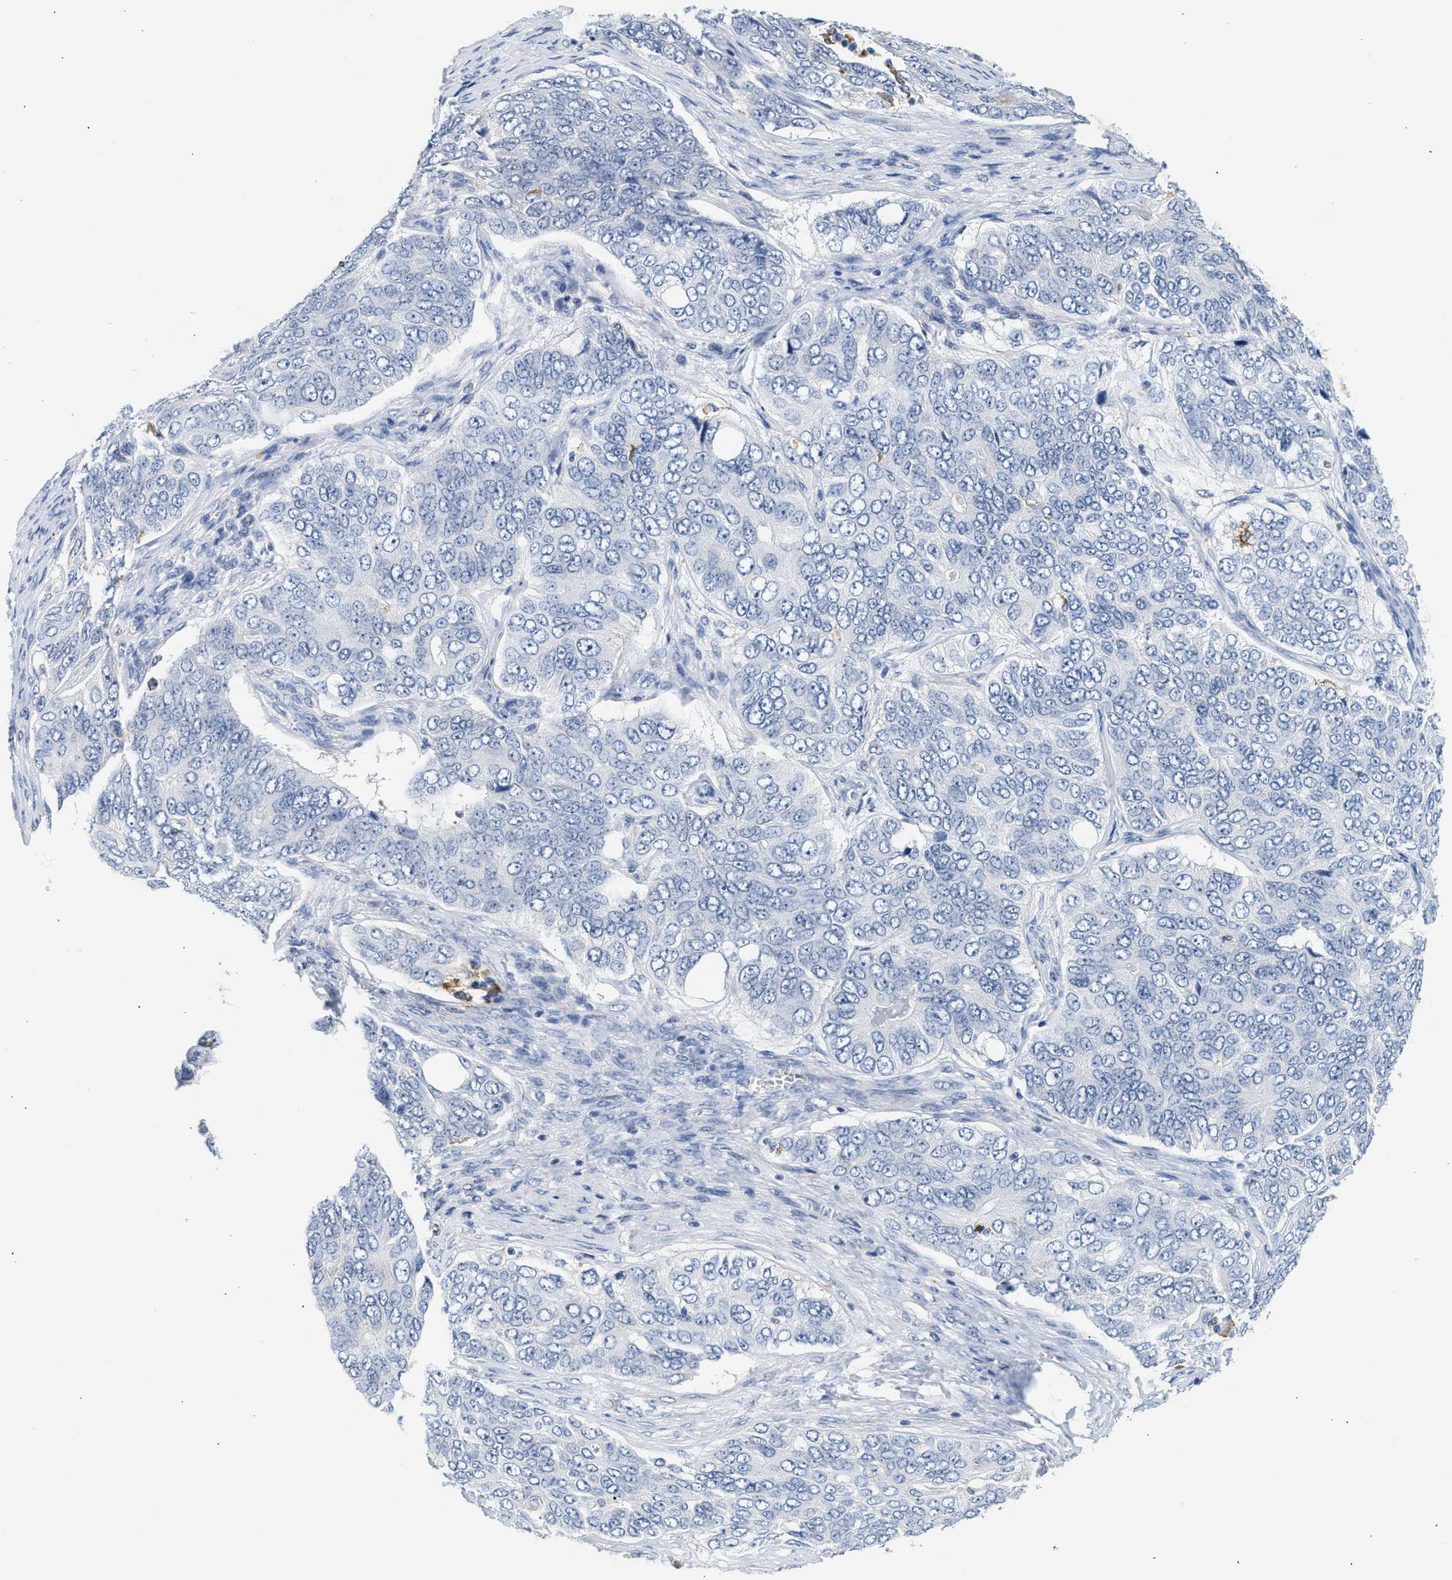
{"staining": {"intensity": "negative", "quantity": "none", "location": "none"}, "tissue": "ovarian cancer", "cell_type": "Tumor cells", "image_type": "cancer", "snomed": [{"axis": "morphology", "description": "Carcinoma, endometroid"}, {"axis": "topography", "description": "Ovary"}], "caption": "An immunohistochemistry (IHC) histopathology image of ovarian cancer is shown. There is no staining in tumor cells of ovarian cancer.", "gene": "PPM1L", "patient": {"sex": "female", "age": 51}}